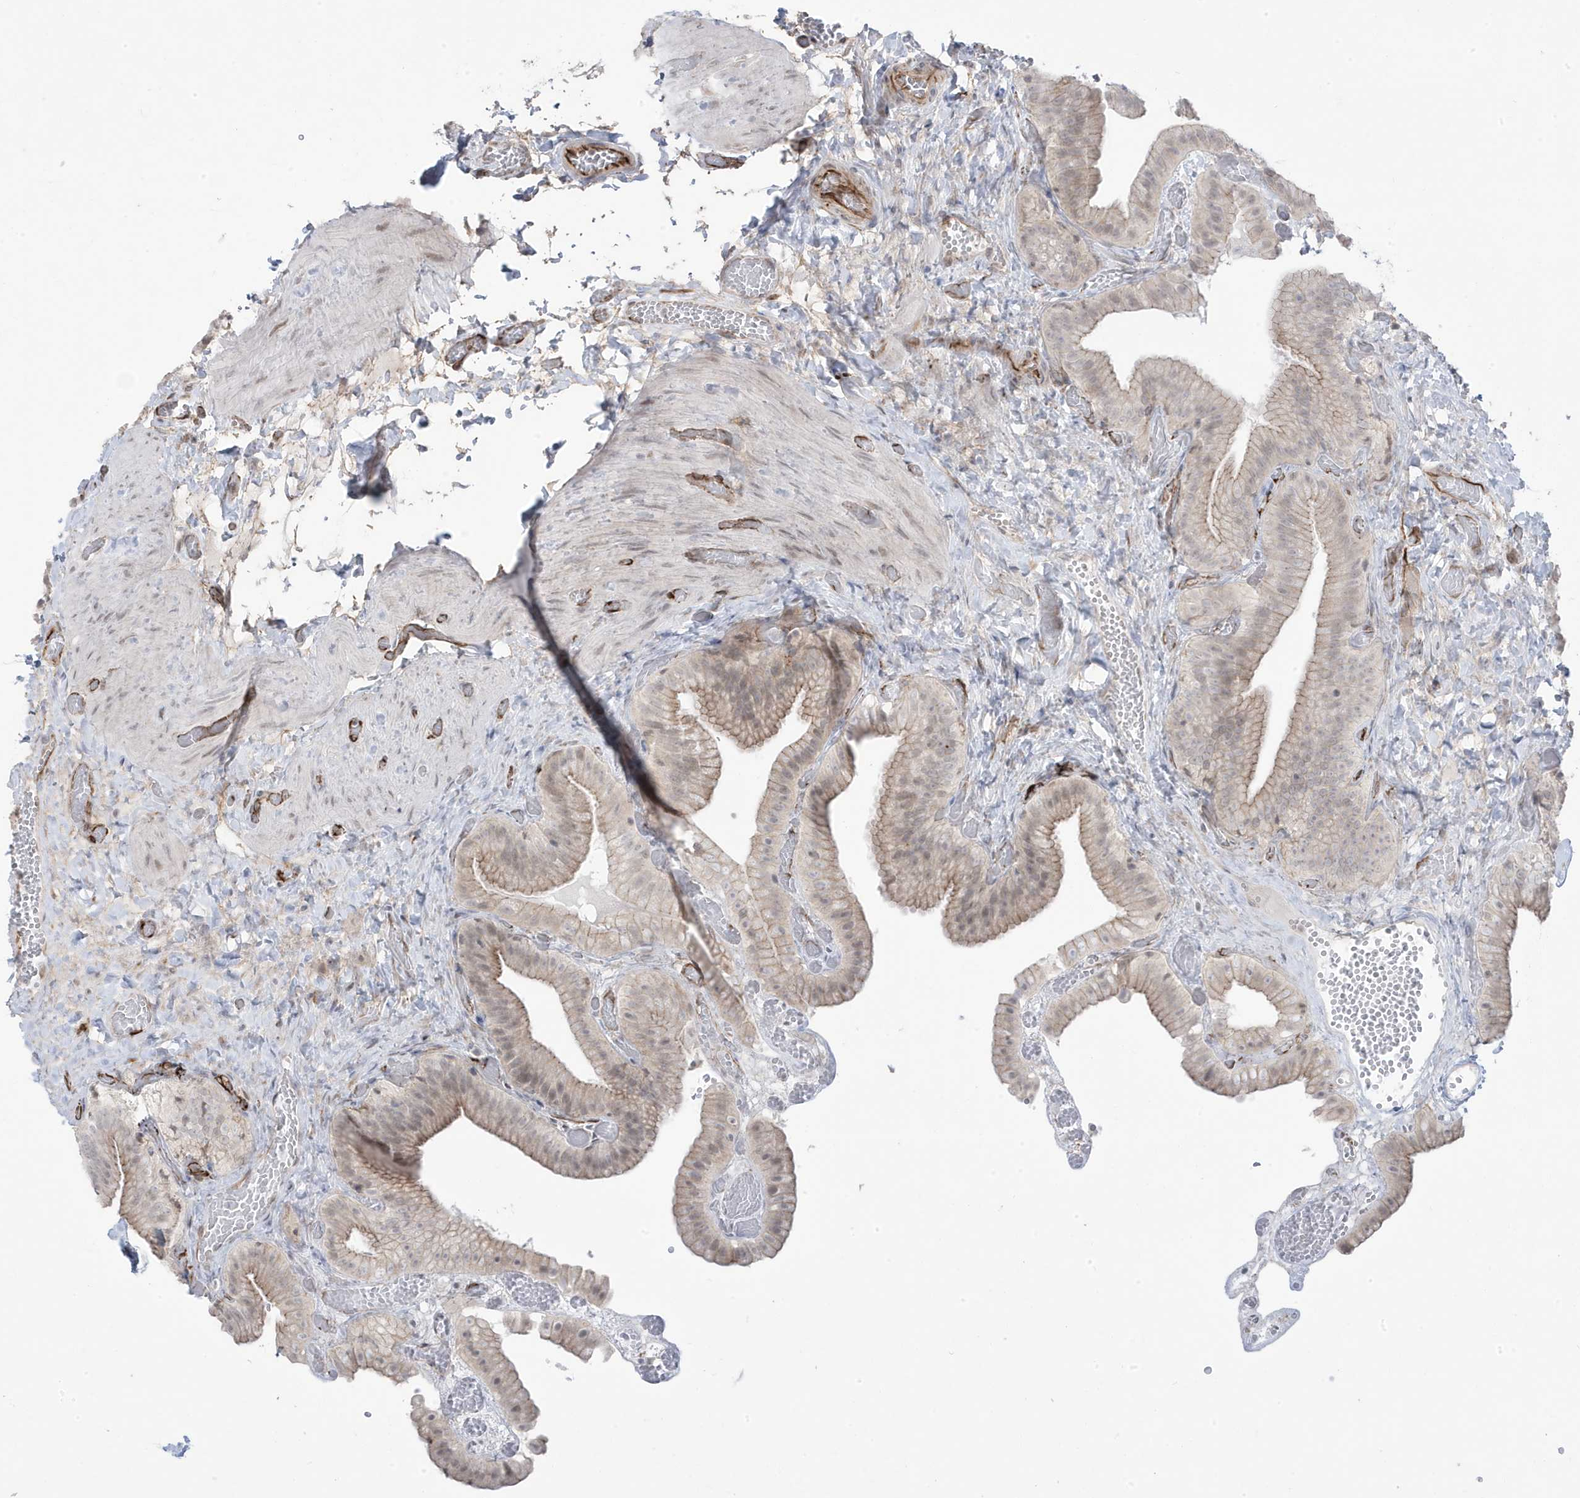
{"staining": {"intensity": "weak", "quantity": "25%-75%", "location": "cytoplasmic/membranous,nuclear"}, "tissue": "gallbladder", "cell_type": "Glandular cells", "image_type": "normal", "snomed": [{"axis": "morphology", "description": "Normal tissue, NOS"}, {"axis": "topography", "description": "Gallbladder"}], "caption": "IHC photomicrograph of normal gallbladder stained for a protein (brown), which displays low levels of weak cytoplasmic/membranous,nuclear positivity in approximately 25%-75% of glandular cells.", "gene": "ADAMTSL3", "patient": {"sex": "female", "age": 64}}